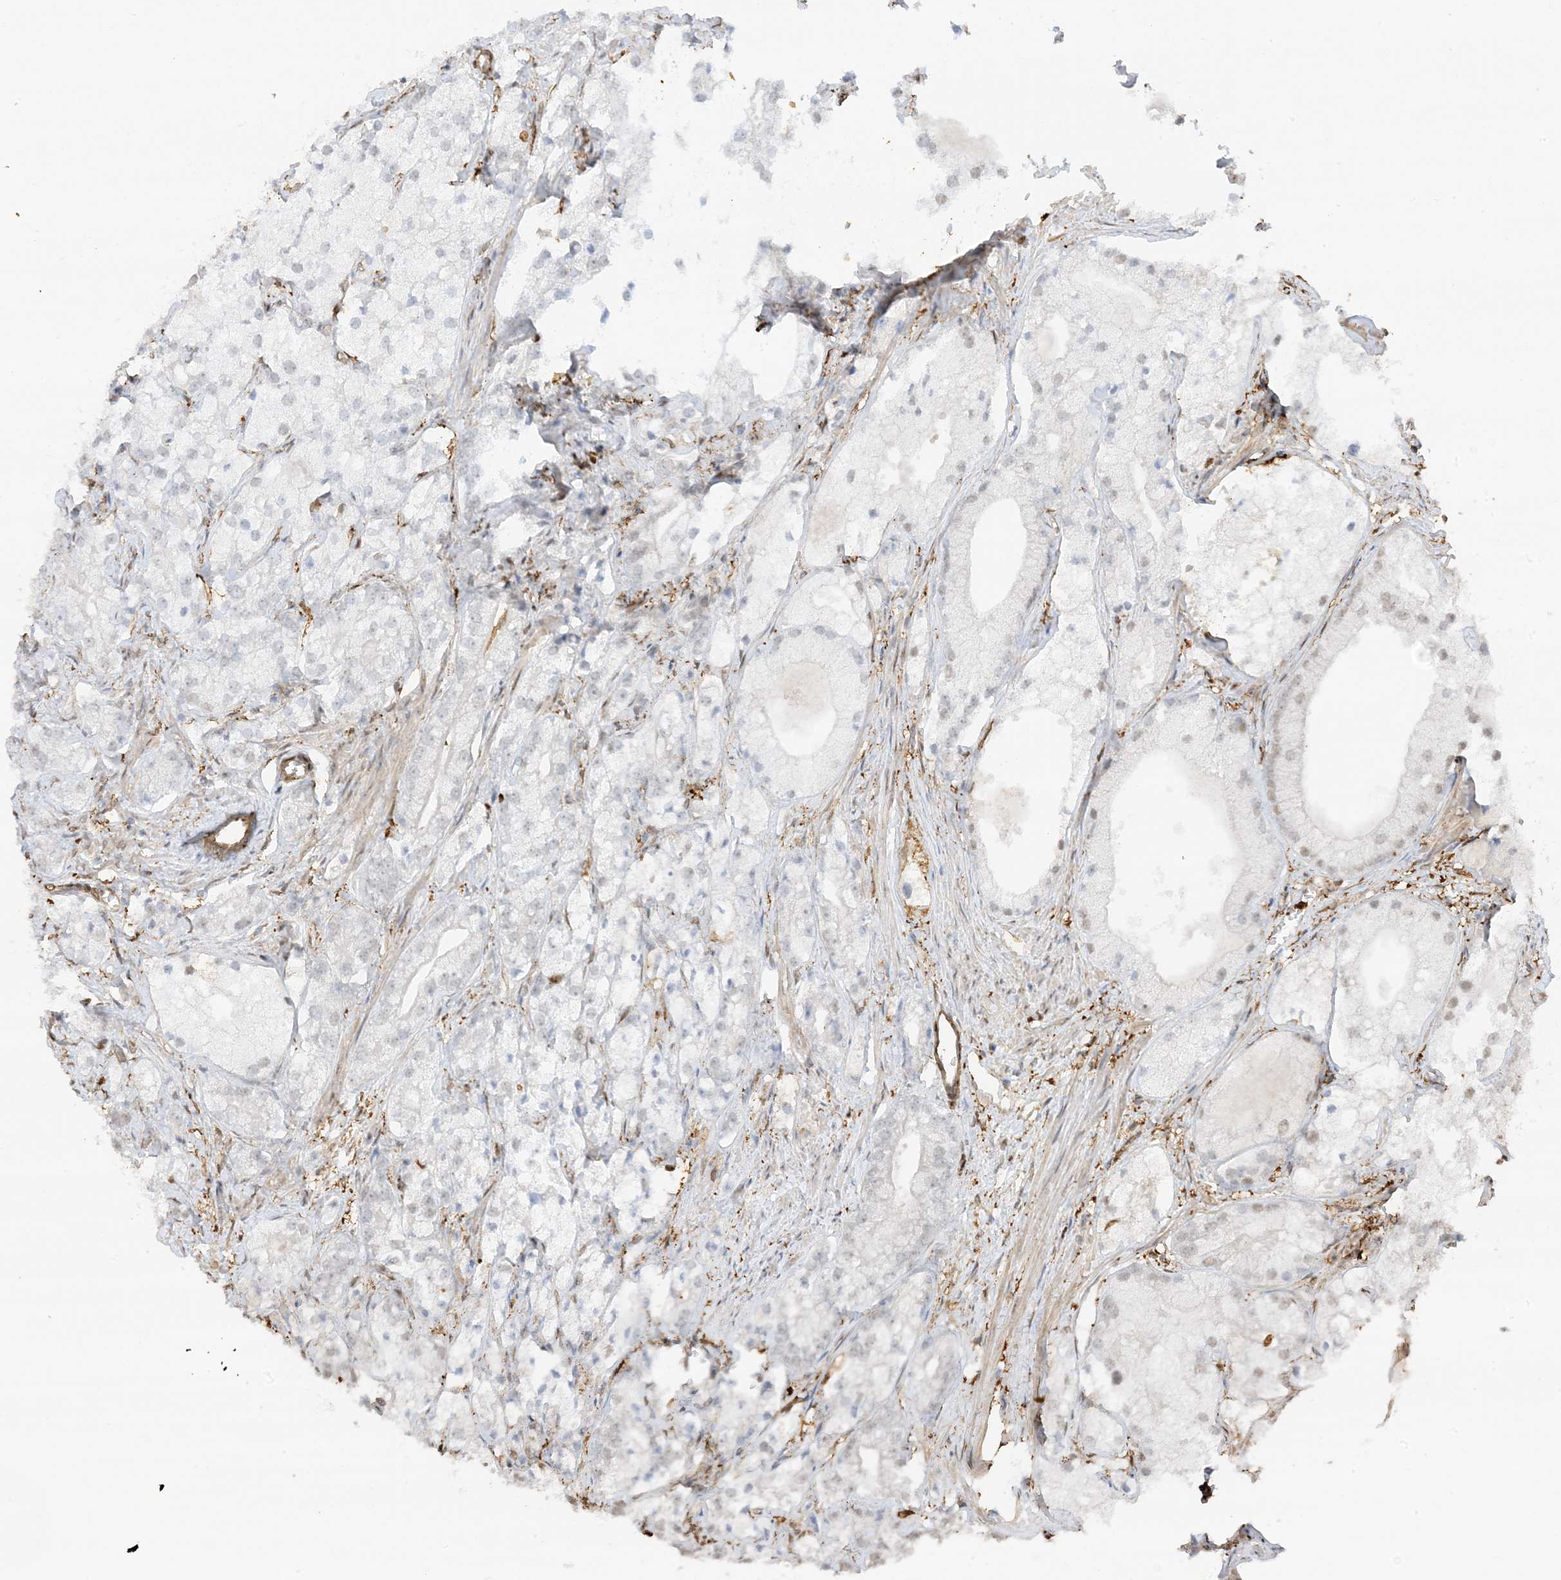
{"staining": {"intensity": "negative", "quantity": "none", "location": "none"}, "tissue": "prostate cancer", "cell_type": "Tumor cells", "image_type": "cancer", "snomed": [{"axis": "morphology", "description": "Adenocarcinoma, Low grade"}, {"axis": "topography", "description": "Prostate"}], "caption": "Prostate adenocarcinoma (low-grade) was stained to show a protein in brown. There is no significant staining in tumor cells. Brightfield microscopy of IHC stained with DAB (brown) and hematoxylin (blue), captured at high magnification.", "gene": "PHACTR2", "patient": {"sex": "male", "age": 69}}